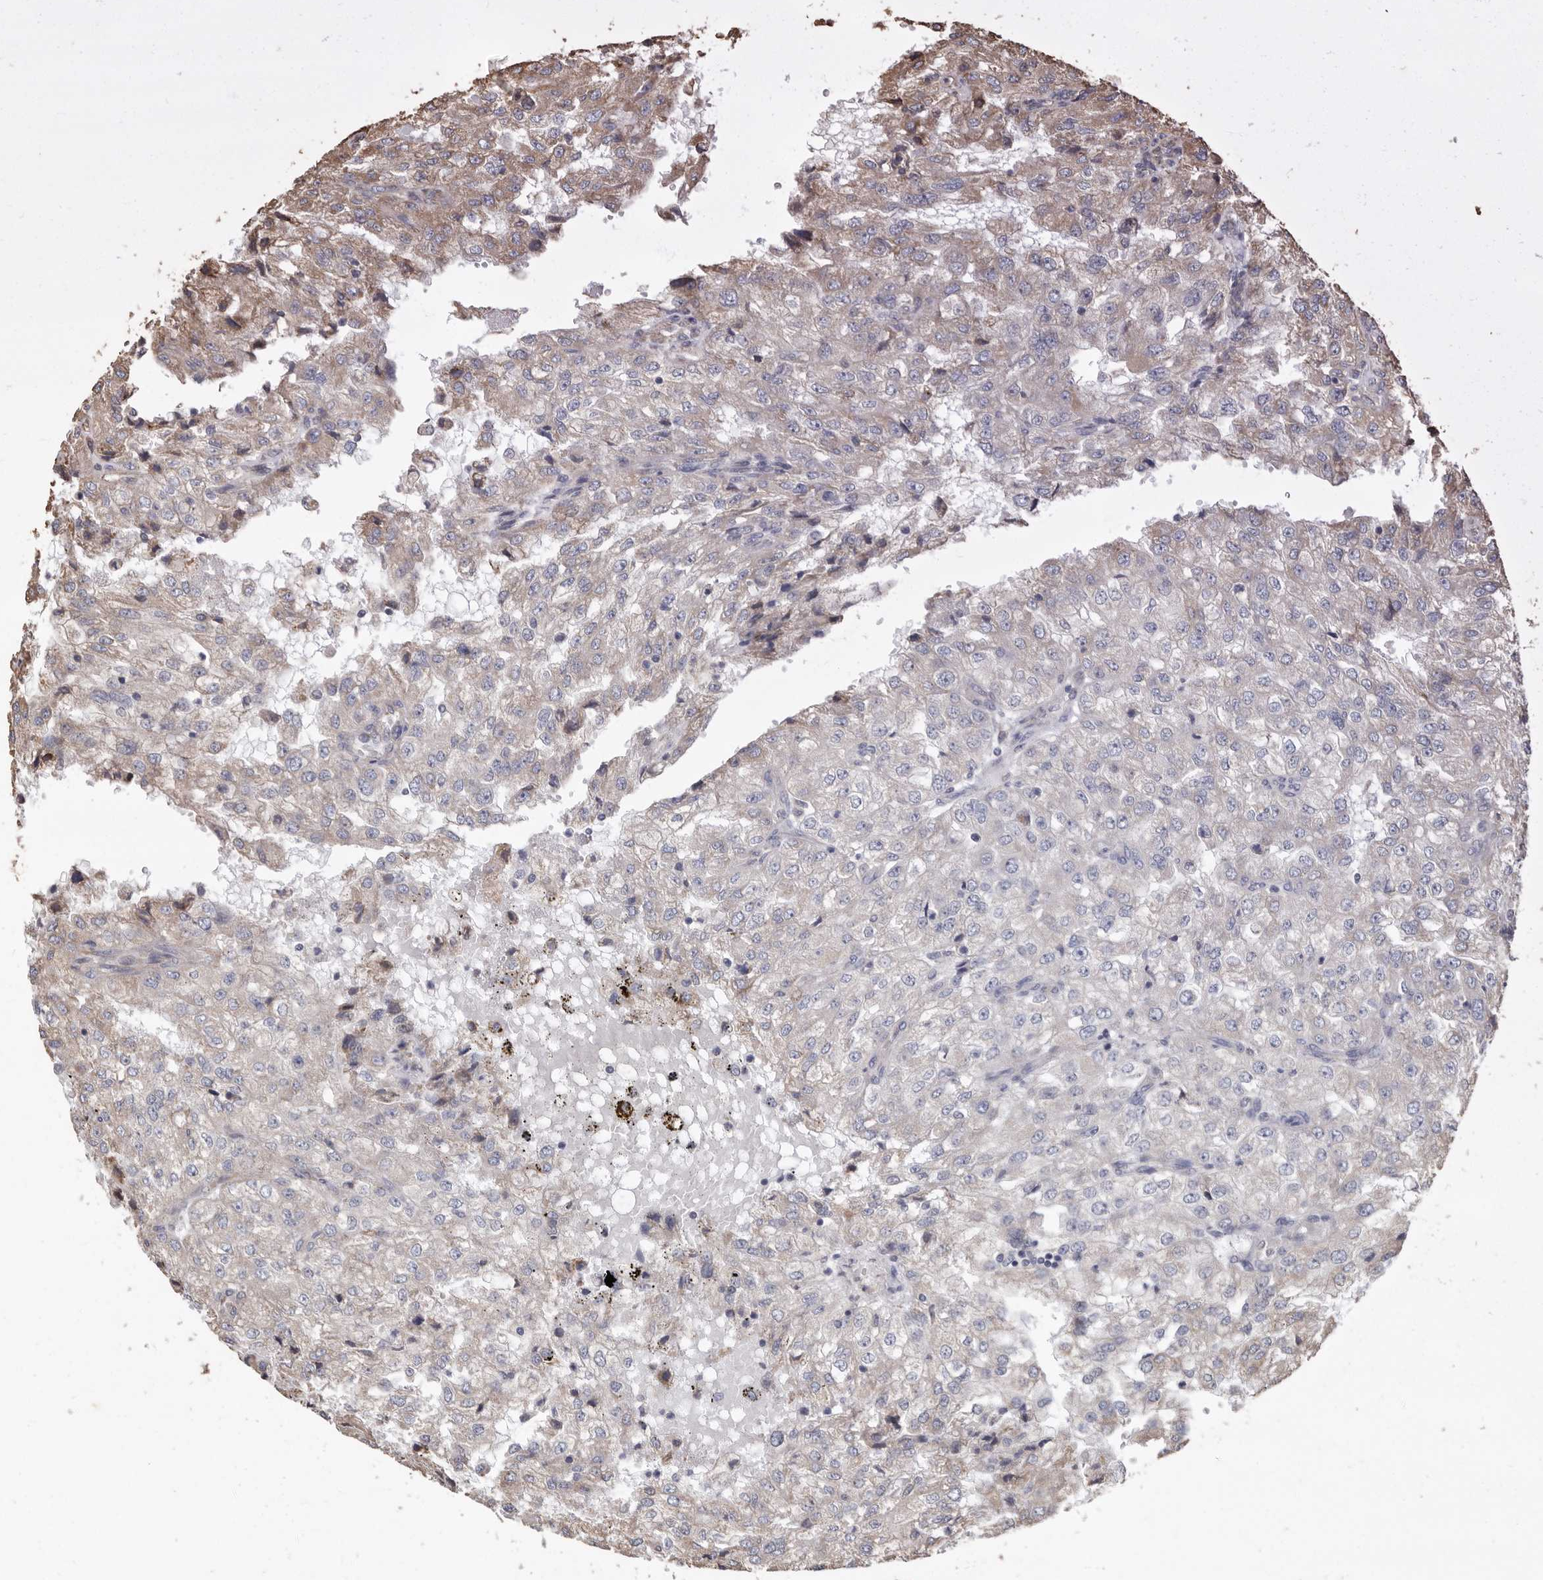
{"staining": {"intensity": "weak", "quantity": "<25%", "location": "cytoplasmic/membranous"}, "tissue": "renal cancer", "cell_type": "Tumor cells", "image_type": "cancer", "snomed": [{"axis": "morphology", "description": "Adenocarcinoma, NOS"}, {"axis": "topography", "description": "Kidney"}], "caption": "Histopathology image shows no significant protein staining in tumor cells of renal adenocarcinoma.", "gene": "OSGIN2", "patient": {"sex": "female", "age": 54}}